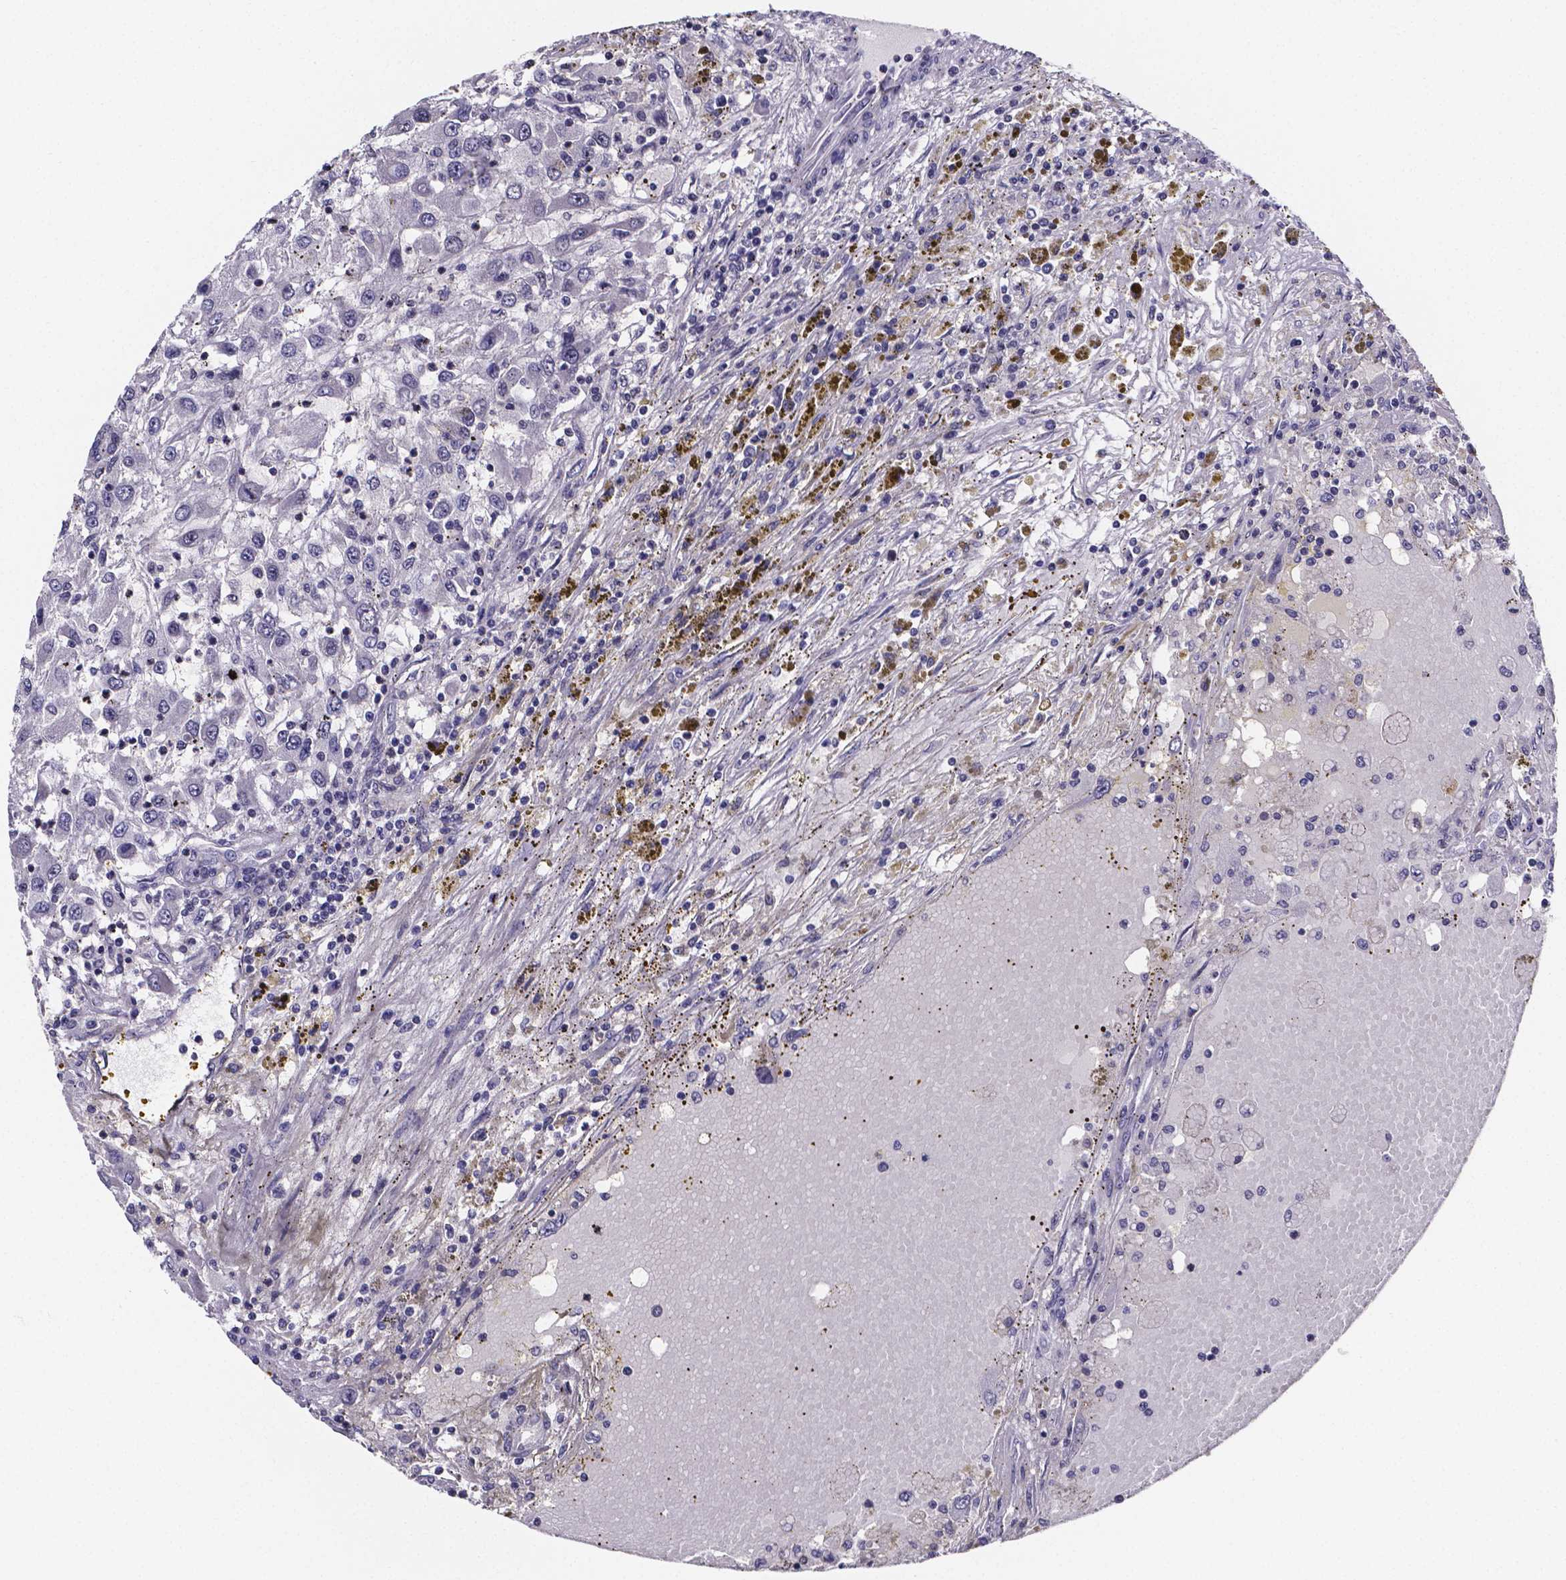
{"staining": {"intensity": "negative", "quantity": "none", "location": "none"}, "tissue": "renal cancer", "cell_type": "Tumor cells", "image_type": "cancer", "snomed": [{"axis": "morphology", "description": "Adenocarcinoma, NOS"}, {"axis": "topography", "description": "Kidney"}], "caption": "This is an IHC image of human renal adenocarcinoma. There is no positivity in tumor cells.", "gene": "IZUMO1", "patient": {"sex": "female", "age": 67}}